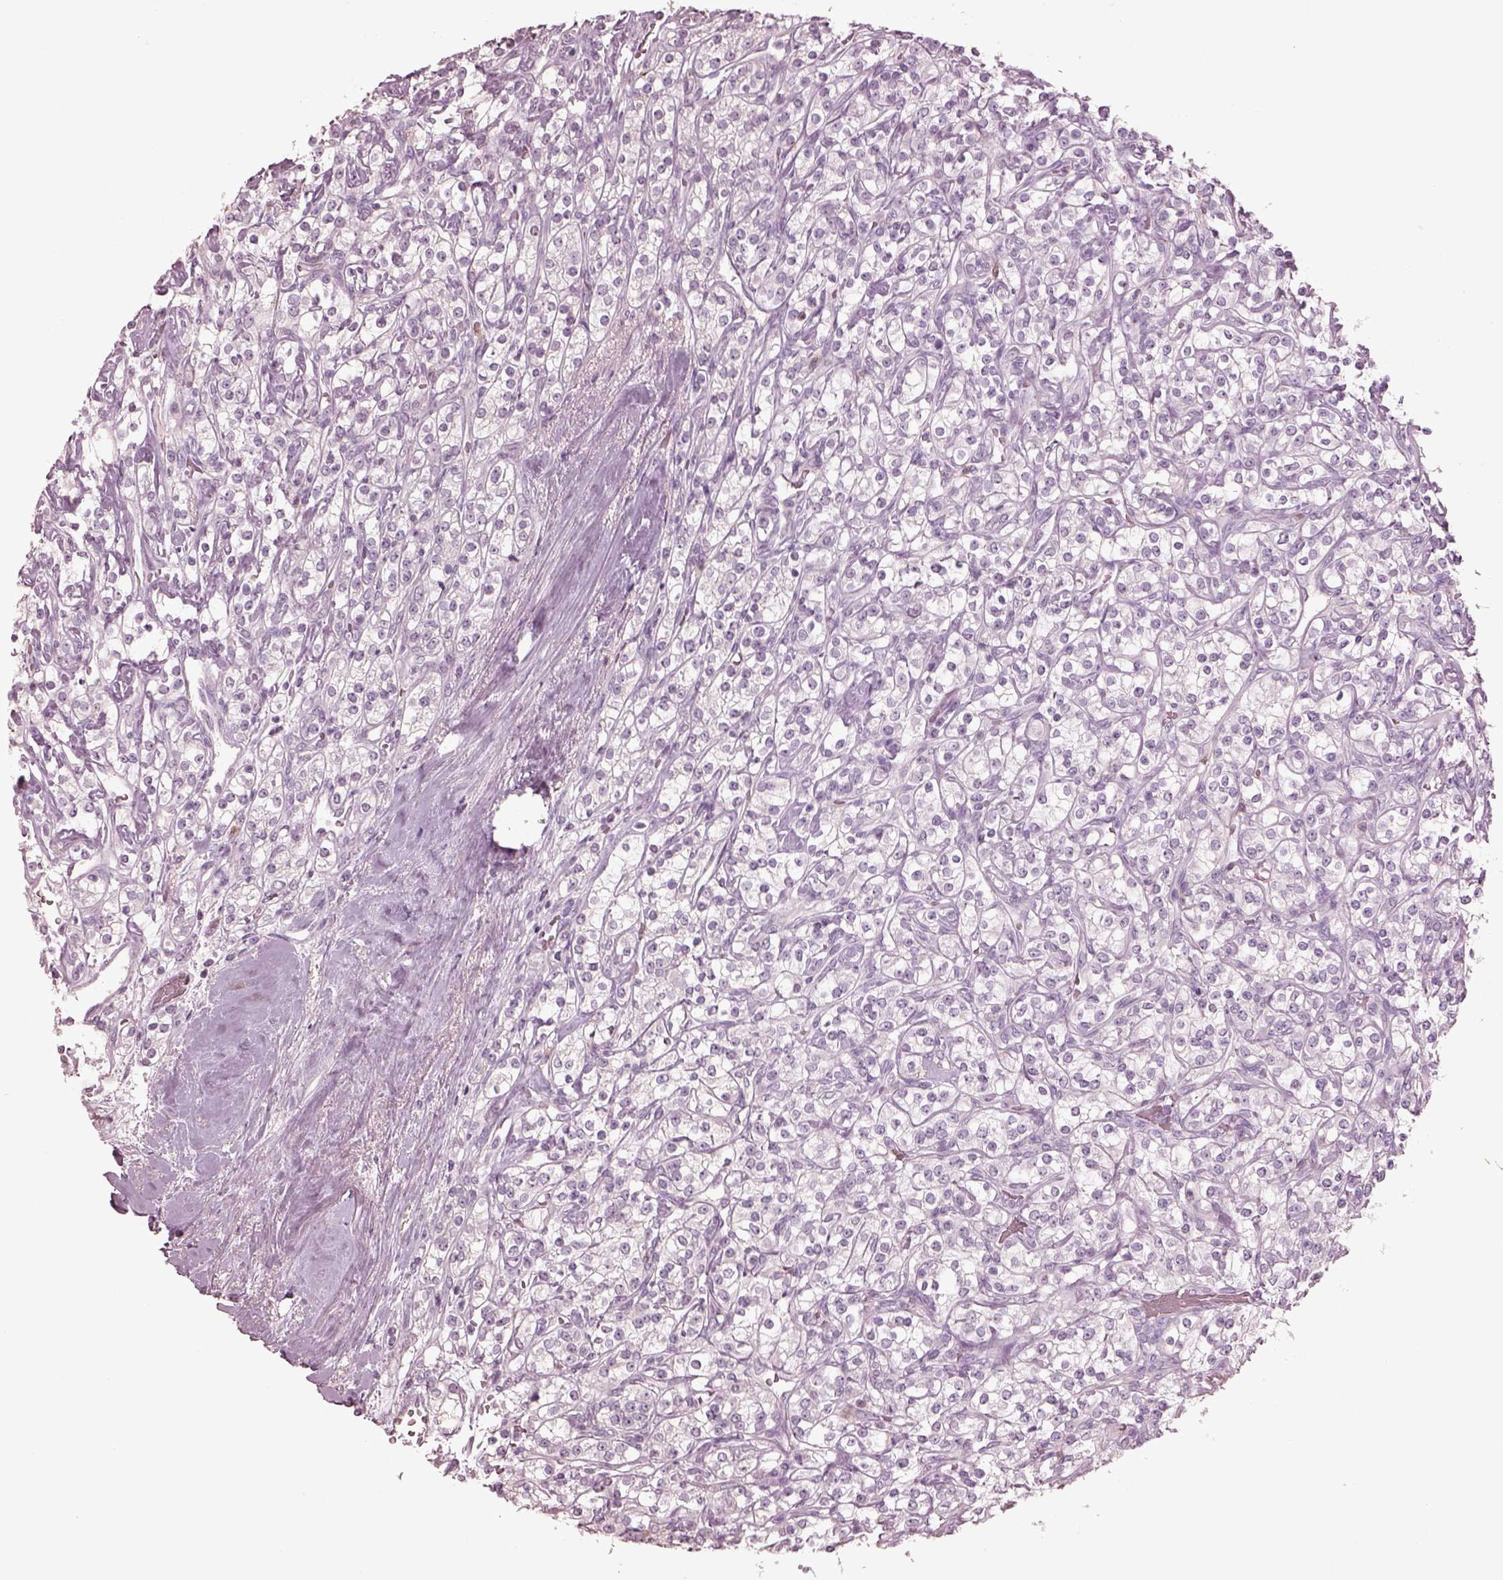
{"staining": {"intensity": "negative", "quantity": "none", "location": "none"}, "tissue": "renal cancer", "cell_type": "Tumor cells", "image_type": "cancer", "snomed": [{"axis": "morphology", "description": "Adenocarcinoma, NOS"}, {"axis": "topography", "description": "Kidney"}], "caption": "Protein analysis of adenocarcinoma (renal) reveals no significant expression in tumor cells.", "gene": "PDCD1", "patient": {"sex": "male", "age": 77}}